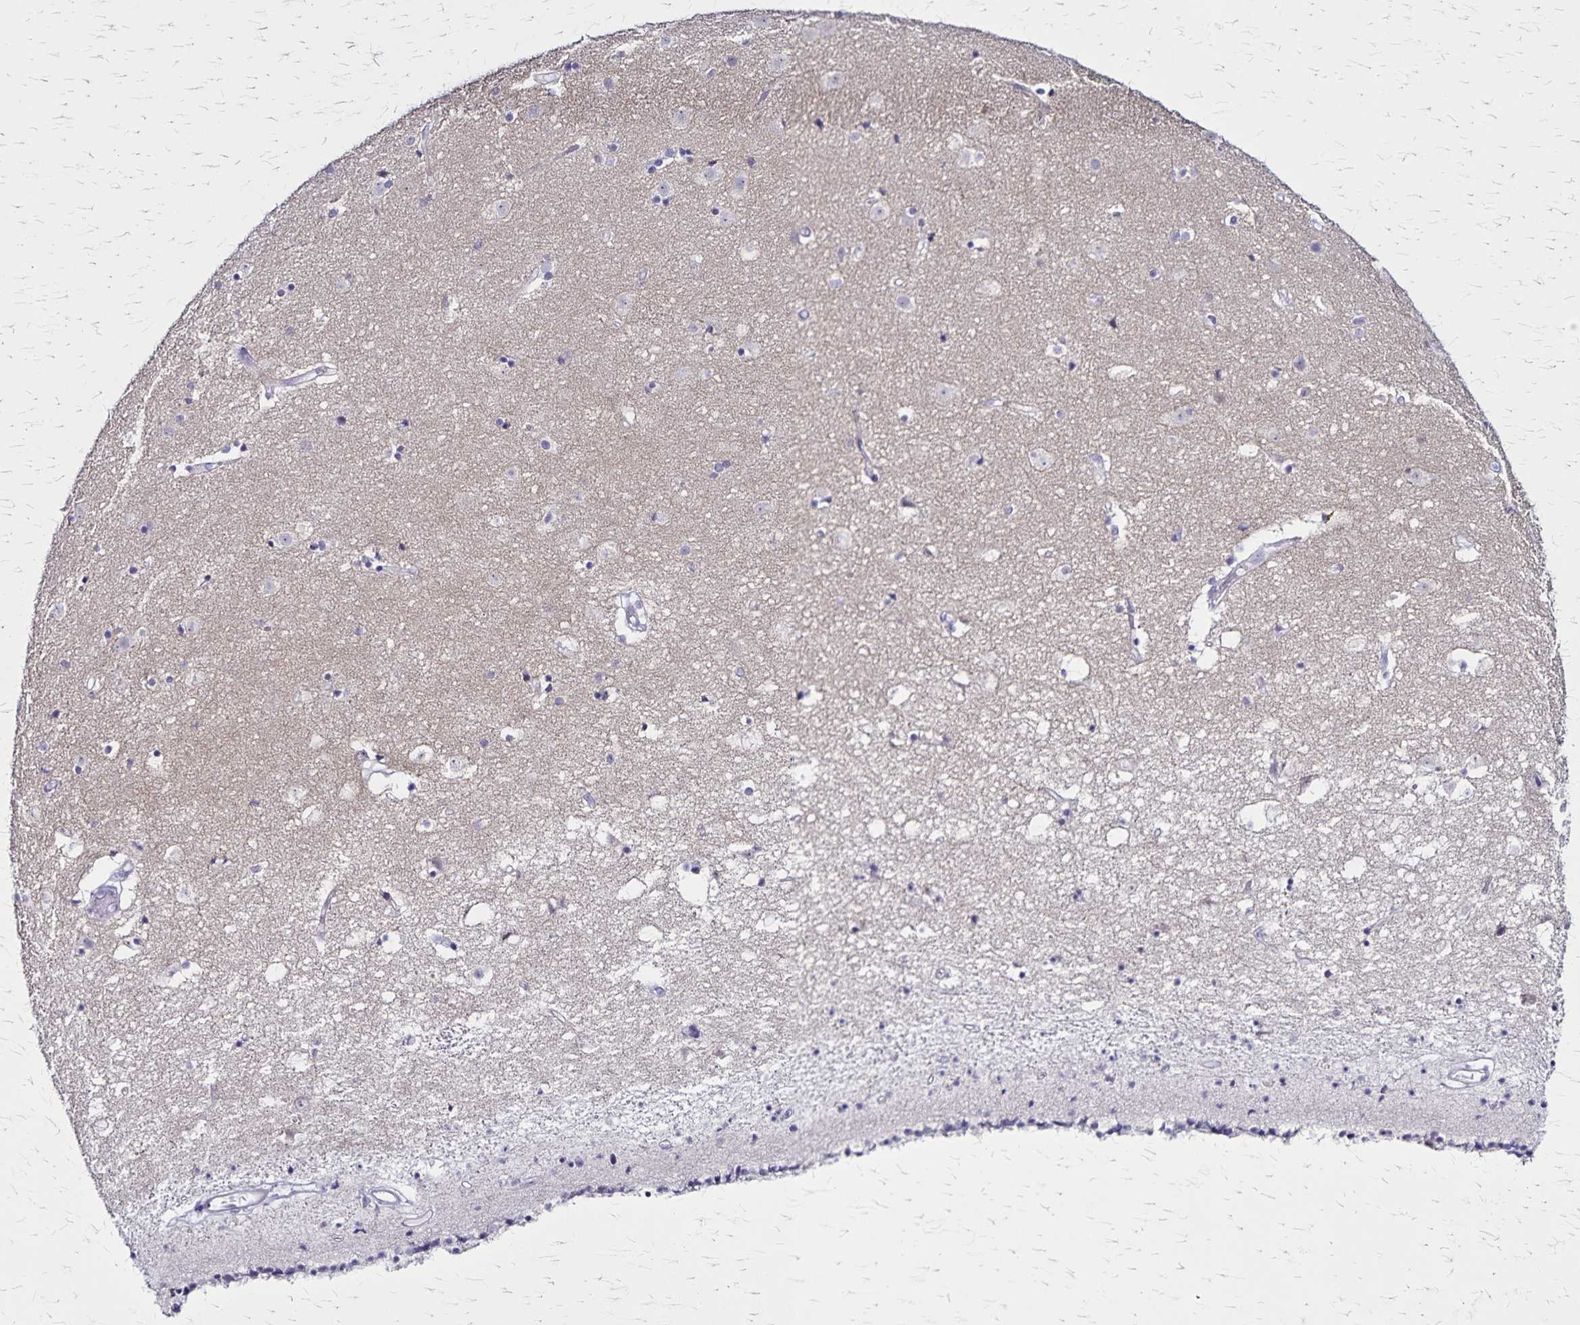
{"staining": {"intensity": "negative", "quantity": "none", "location": "none"}, "tissue": "caudate", "cell_type": "Glial cells", "image_type": "normal", "snomed": [{"axis": "morphology", "description": "Normal tissue, NOS"}, {"axis": "topography", "description": "Lateral ventricle wall"}], "caption": "Immunohistochemistry micrograph of normal caudate stained for a protein (brown), which exhibits no positivity in glial cells.", "gene": "PLXNA4", "patient": {"sex": "female", "age": 71}}